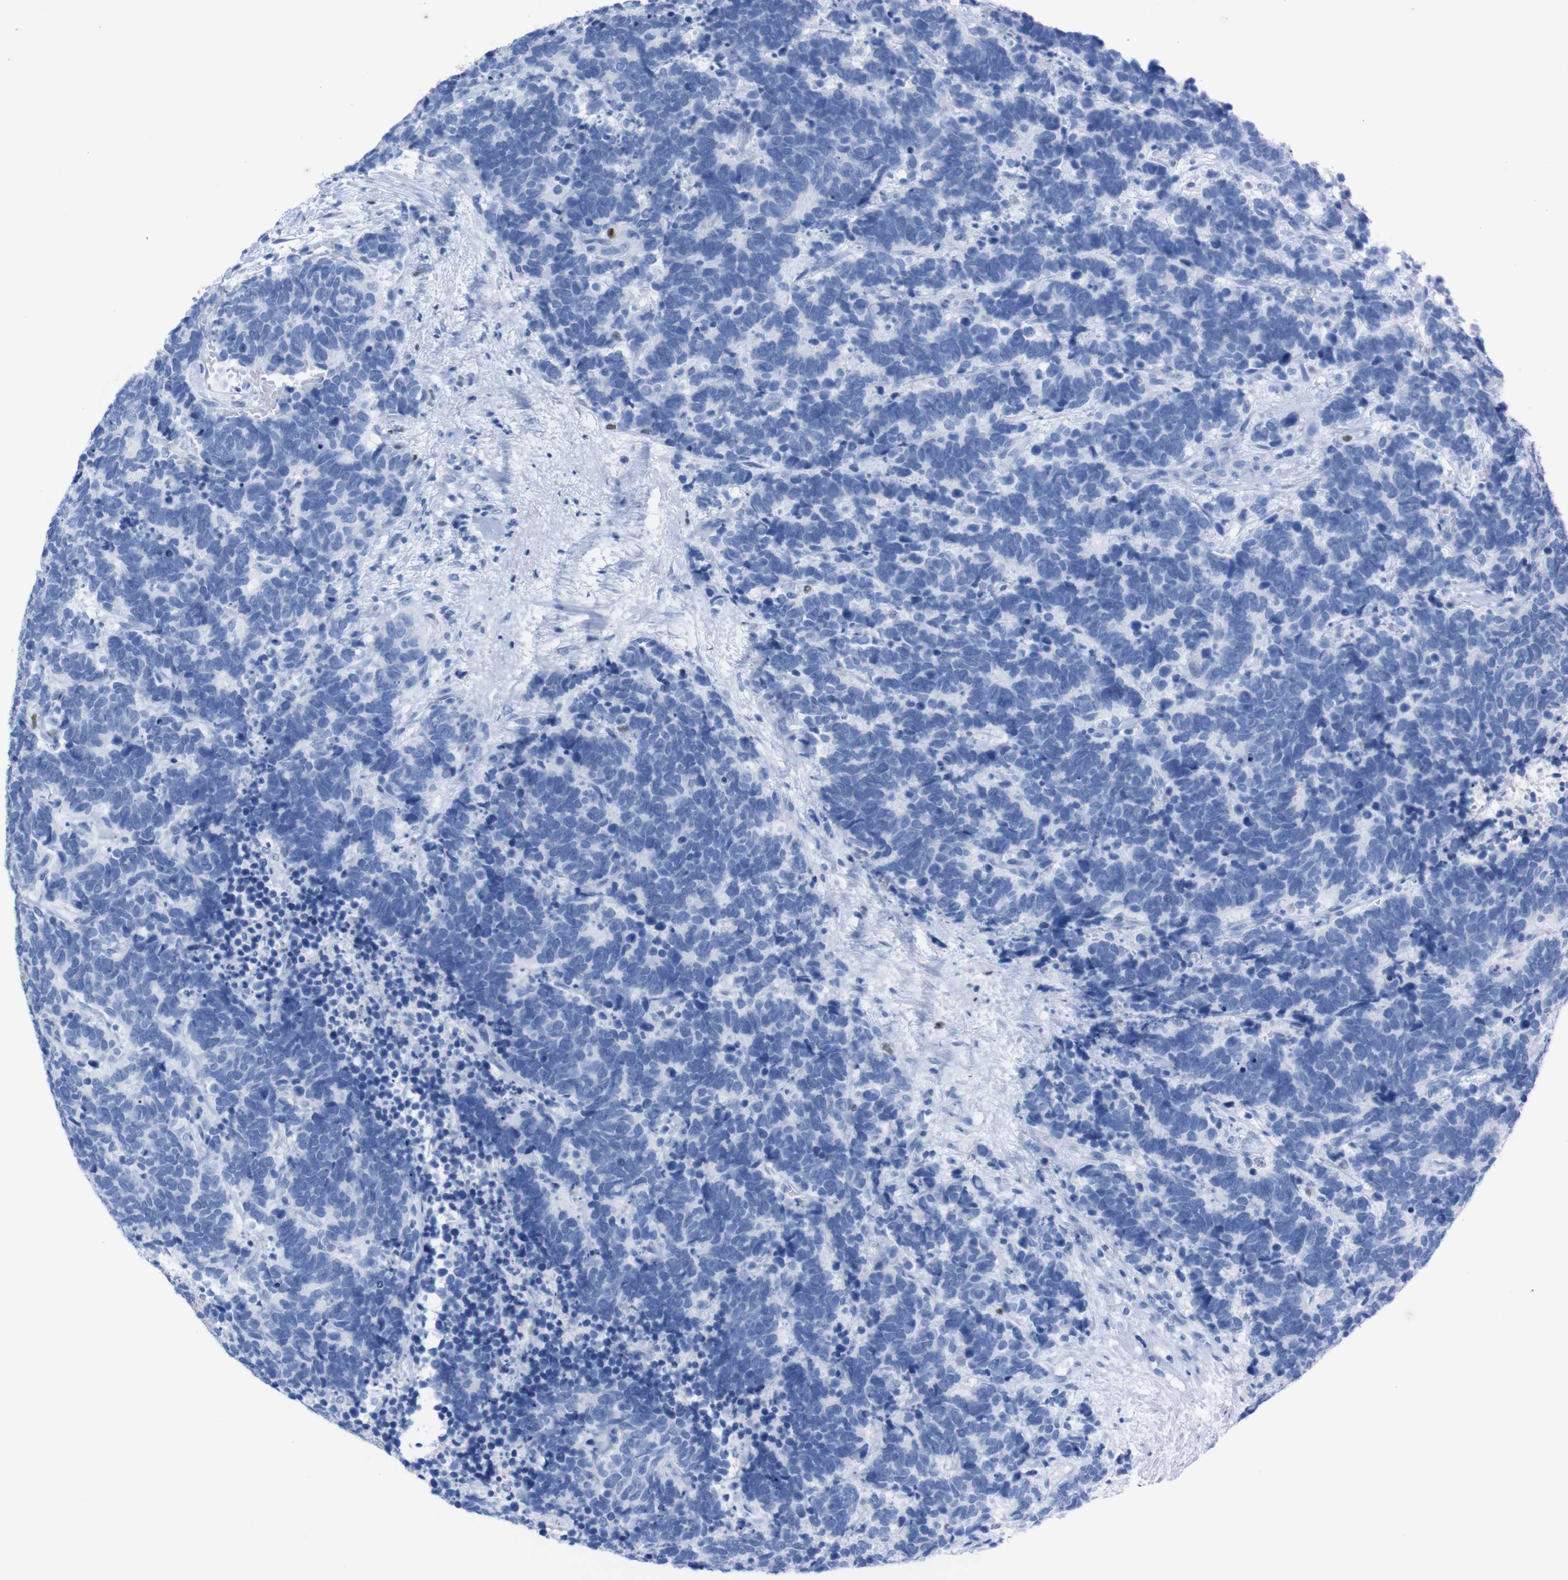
{"staining": {"intensity": "negative", "quantity": "none", "location": "none"}, "tissue": "carcinoid", "cell_type": "Tumor cells", "image_type": "cancer", "snomed": [{"axis": "morphology", "description": "Carcinoma, NOS"}, {"axis": "morphology", "description": "Carcinoid, malignant, NOS"}, {"axis": "topography", "description": "Urinary bladder"}], "caption": "Tumor cells show no significant protein staining in carcinoma. Nuclei are stained in blue.", "gene": "P2RY12", "patient": {"sex": "male", "age": 57}}